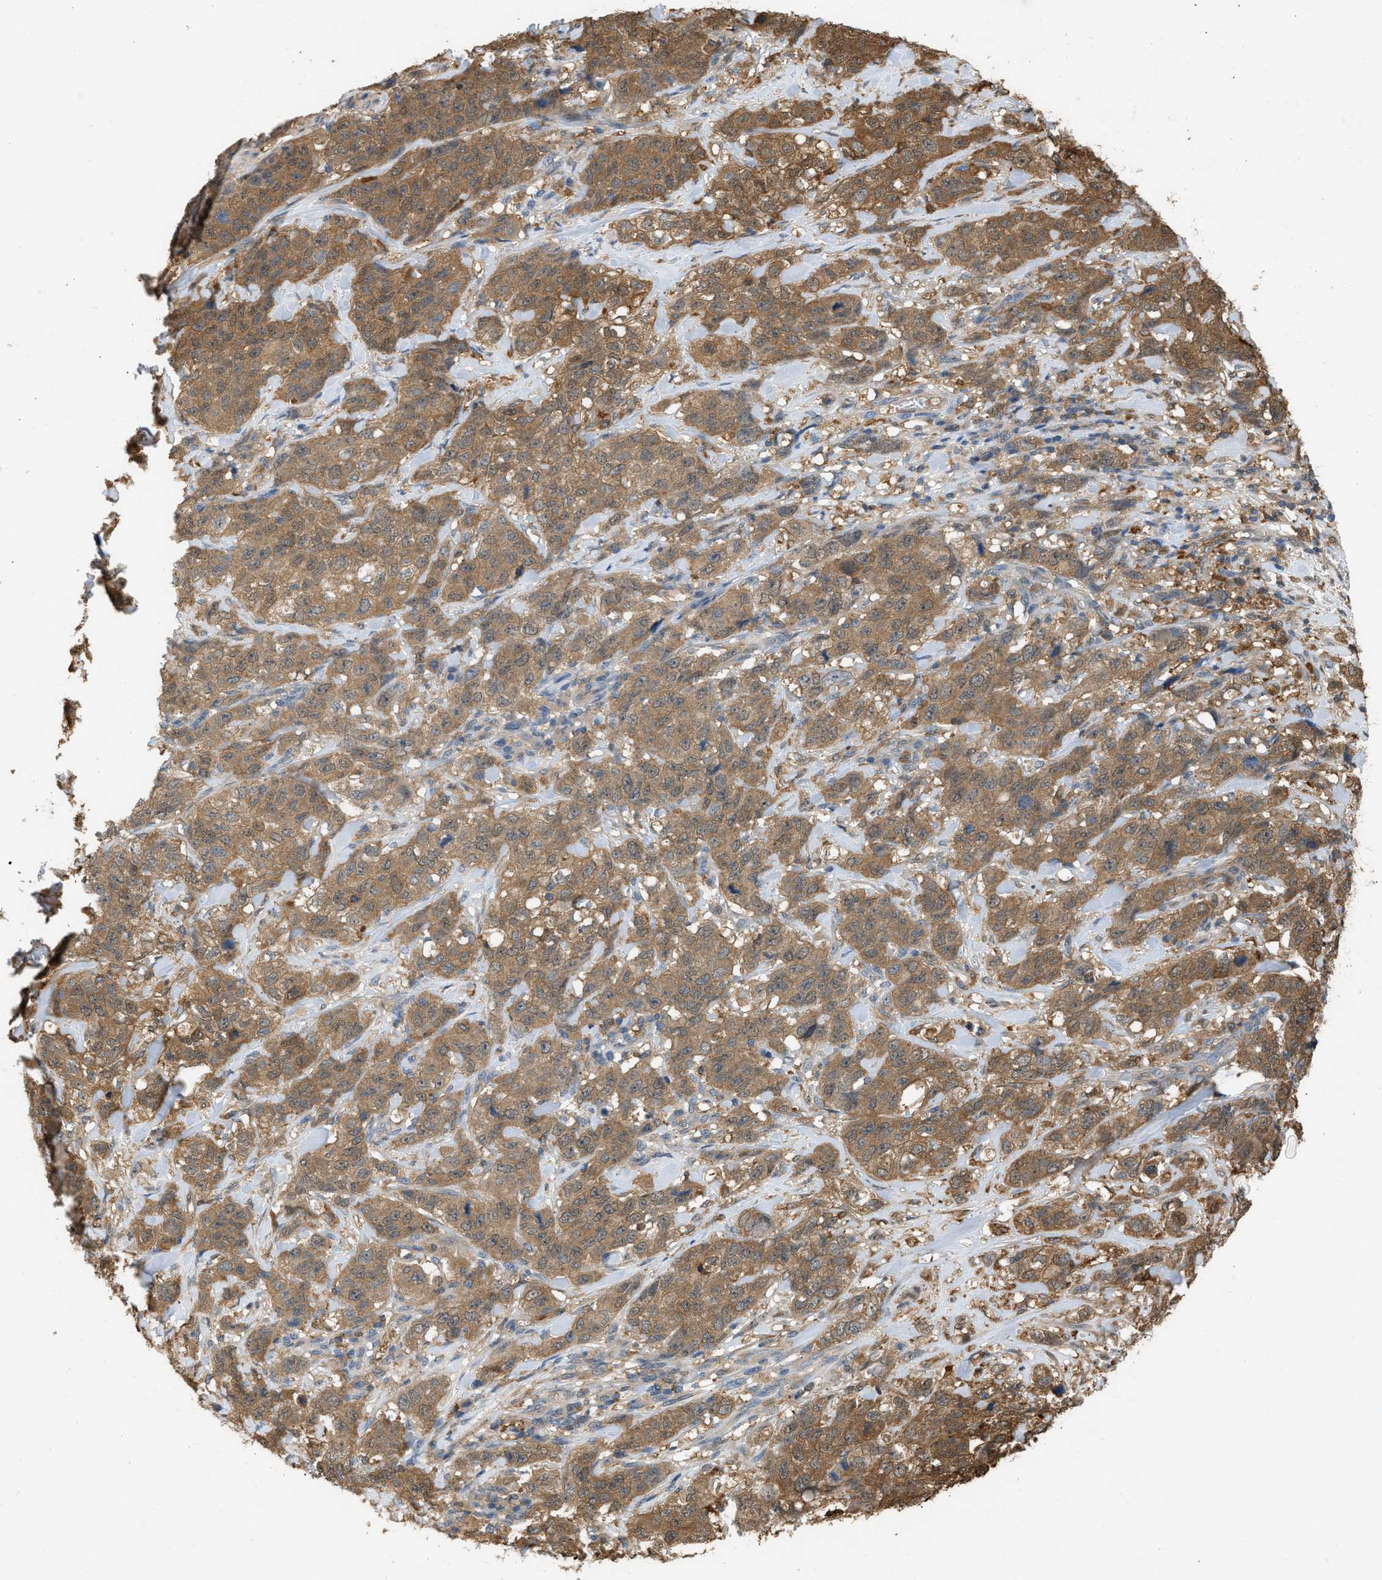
{"staining": {"intensity": "moderate", "quantity": ">75%", "location": "cytoplasmic/membranous"}, "tissue": "stomach cancer", "cell_type": "Tumor cells", "image_type": "cancer", "snomed": [{"axis": "morphology", "description": "Adenocarcinoma, NOS"}, {"axis": "topography", "description": "Stomach"}], "caption": "A brown stain shows moderate cytoplasmic/membranous expression of a protein in adenocarcinoma (stomach) tumor cells.", "gene": "ENO1", "patient": {"sex": "male", "age": 48}}